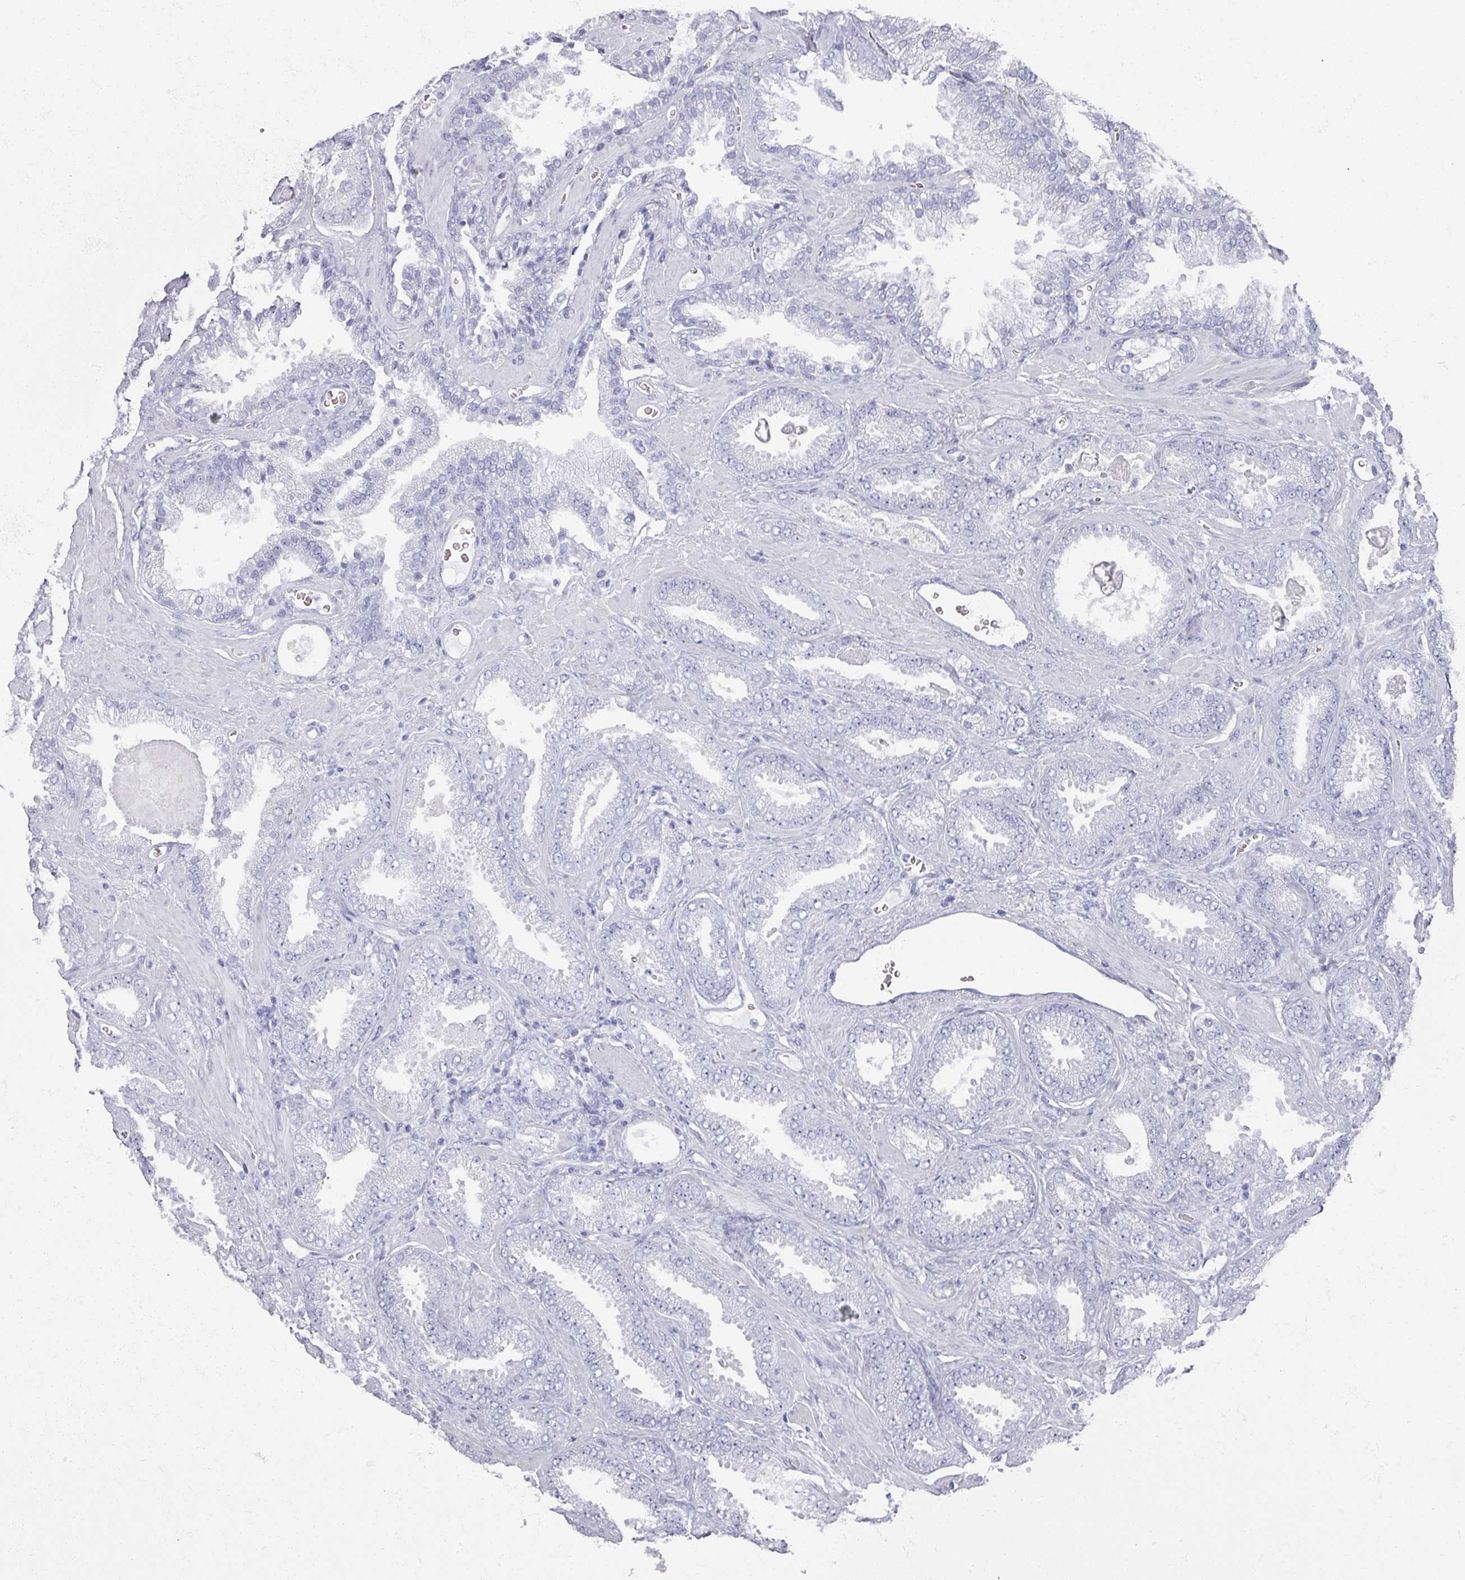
{"staining": {"intensity": "negative", "quantity": "none", "location": "none"}, "tissue": "prostate cancer", "cell_type": "Tumor cells", "image_type": "cancer", "snomed": [{"axis": "morphology", "description": "Adenocarcinoma, Low grade"}, {"axis": "topography", "description": "Prostate"}], "caption": "Human prostate cancer stained for a protein using IHC demonstrates no positivity in tumor cells.", "gene": "OMG", "patient": {"sex": "male", "age": 62}}